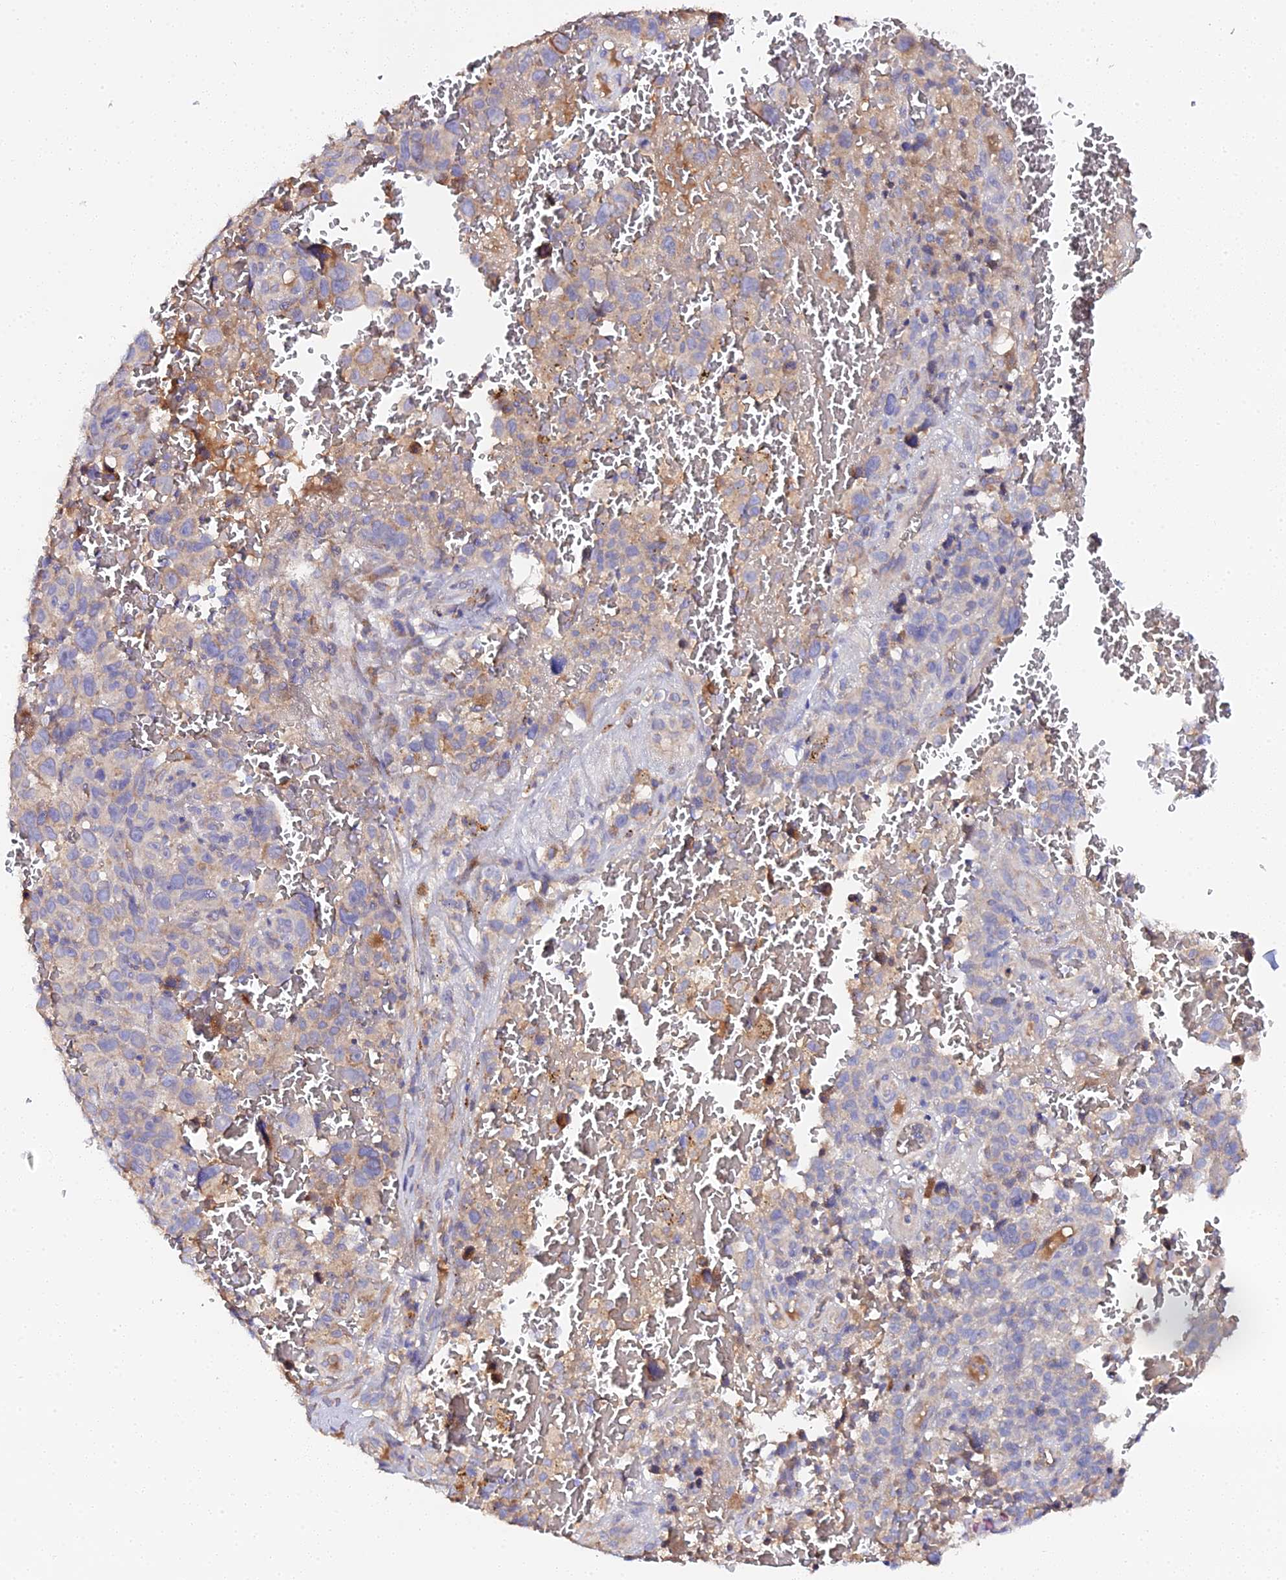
{"staining": {"intensity": "moderate", "quantity": "<25%", "location": "cytoplasmic/membranous"}, "tissue": "melanoma", "cell_type": "Tumor cells", "image_type": "cancer", "snomed": [{"axis": "morphology", "description": "Malignant melanoma, NOS"}, {"axis": "topography", "description": "Skin"}], "caption": "Protein positivity by immunohistochemistry reveals moderate cytoplasmic/membranous positivity in approximately <25% of tumor cells in malignant melanoma. Ihc stains the protein in brown and the nuclei are stained blue.", "gene": "SCX", "patient": {"sex": "female", "age": 82}}